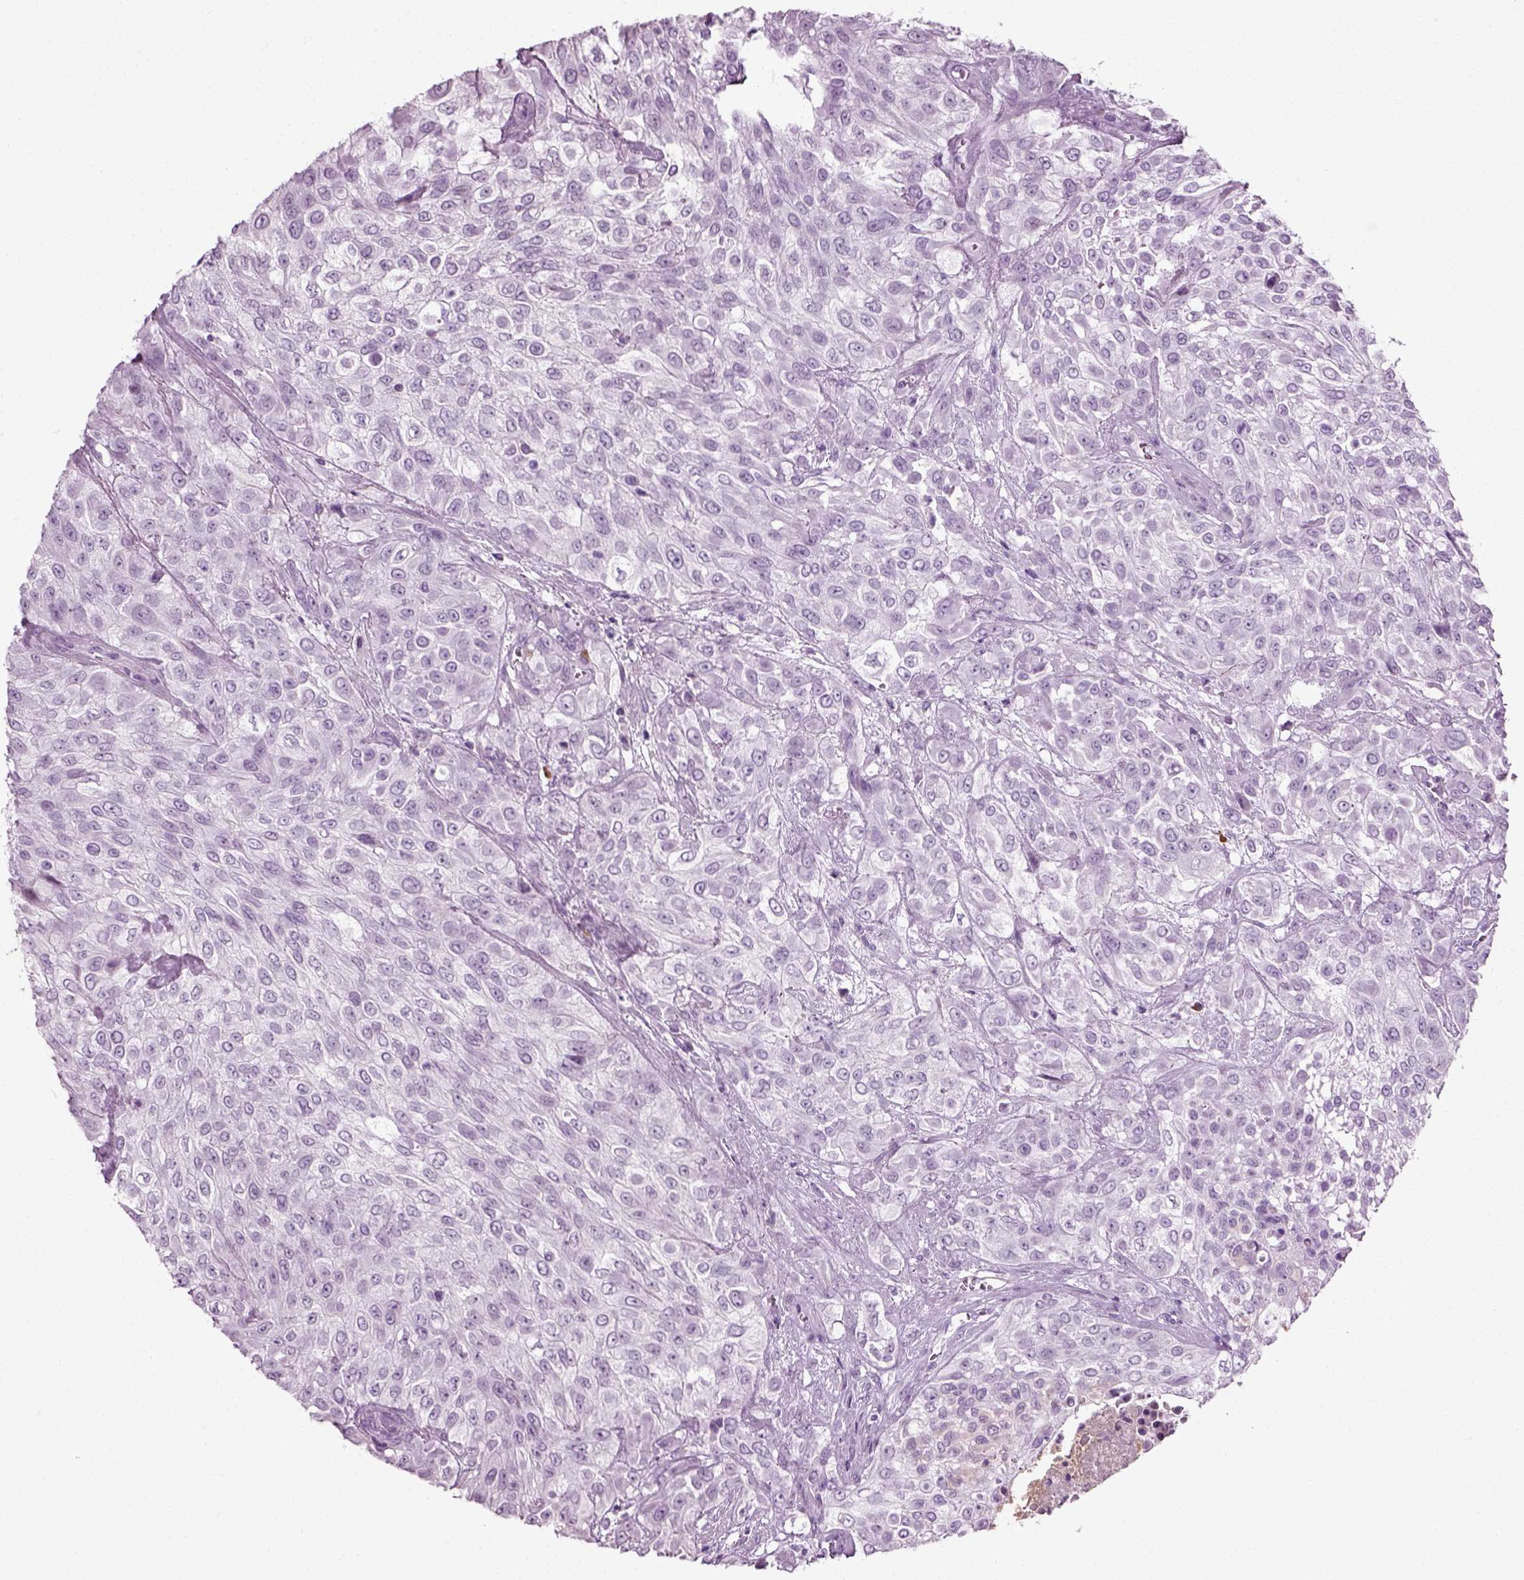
{"staining": {"intensity": "negative", "quantity": "none", "location": "none"}, "tissue": "urothelial cancer", "cell_type": "Tumor cells", "image_type": "cancer", "snomed": [{"axis": "morphology", "description": "Urothelial carcinoma, High grade"}, {"axis": "topography", "description": "Urinary bladder"}], "caption": "DAB (3,3'-diaminobenzidine) immunohistochemical staining of urothelial carcinoma (high-grade) reveals no significant expression in tumor cells. (DAB (3,3'-diaminobenzidine) immunohistochemistry (IHC), high magnification).", "gene": "SLC26A8", "patient": {"sex": "male", "age": 57}}